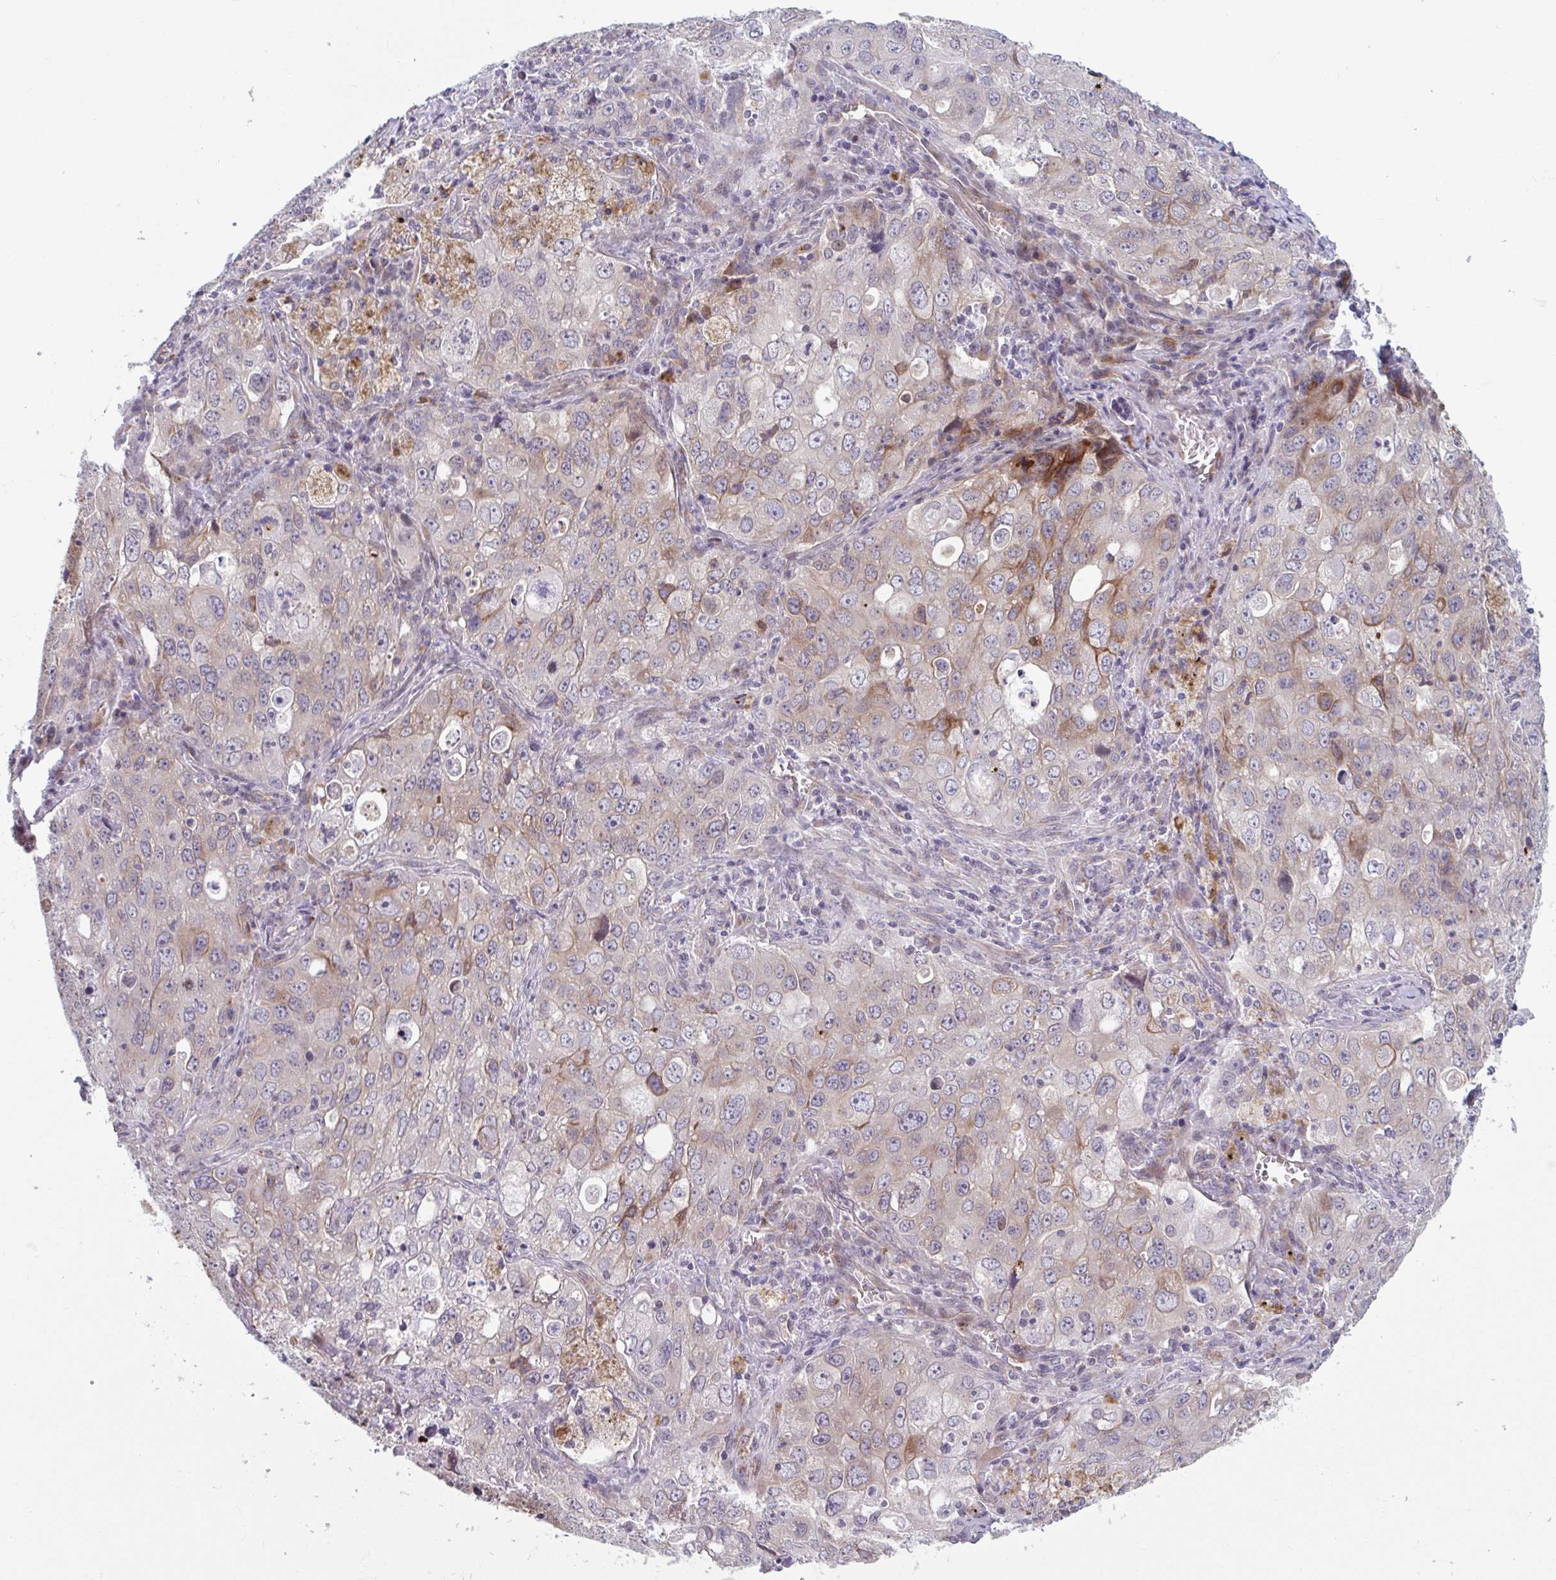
{"staining": {"intensity": "moderate", "quantity": "<25%", "location": "cytoplasmic/membranous"}, "tissue": "lung cancer", "cell_type": "Tumor cells", "image_type": "cancer", "snomed": [{"axis": "morphology", "description": "Adenocarcinoma, NOS"}, {"axis": "morphology", "description": "Adenocarcinoma, metastatic, NOS"}, {"axis": "topography", "description": "Lymph node"}, {"axis": "topography", "description": "Lung"}], "caption": "High-magnification brightfield microscopy of lung cancer (adenocarcinoma) stained with DAB (brown) and counterstained with hematoxylin (blue). tumor cells exhibit moderate cytoplasmic/membranous expression is appreciated in about<25% of cells.", "gene": "TNFSF10", "patient": {"sex": "female", "age": 42}}